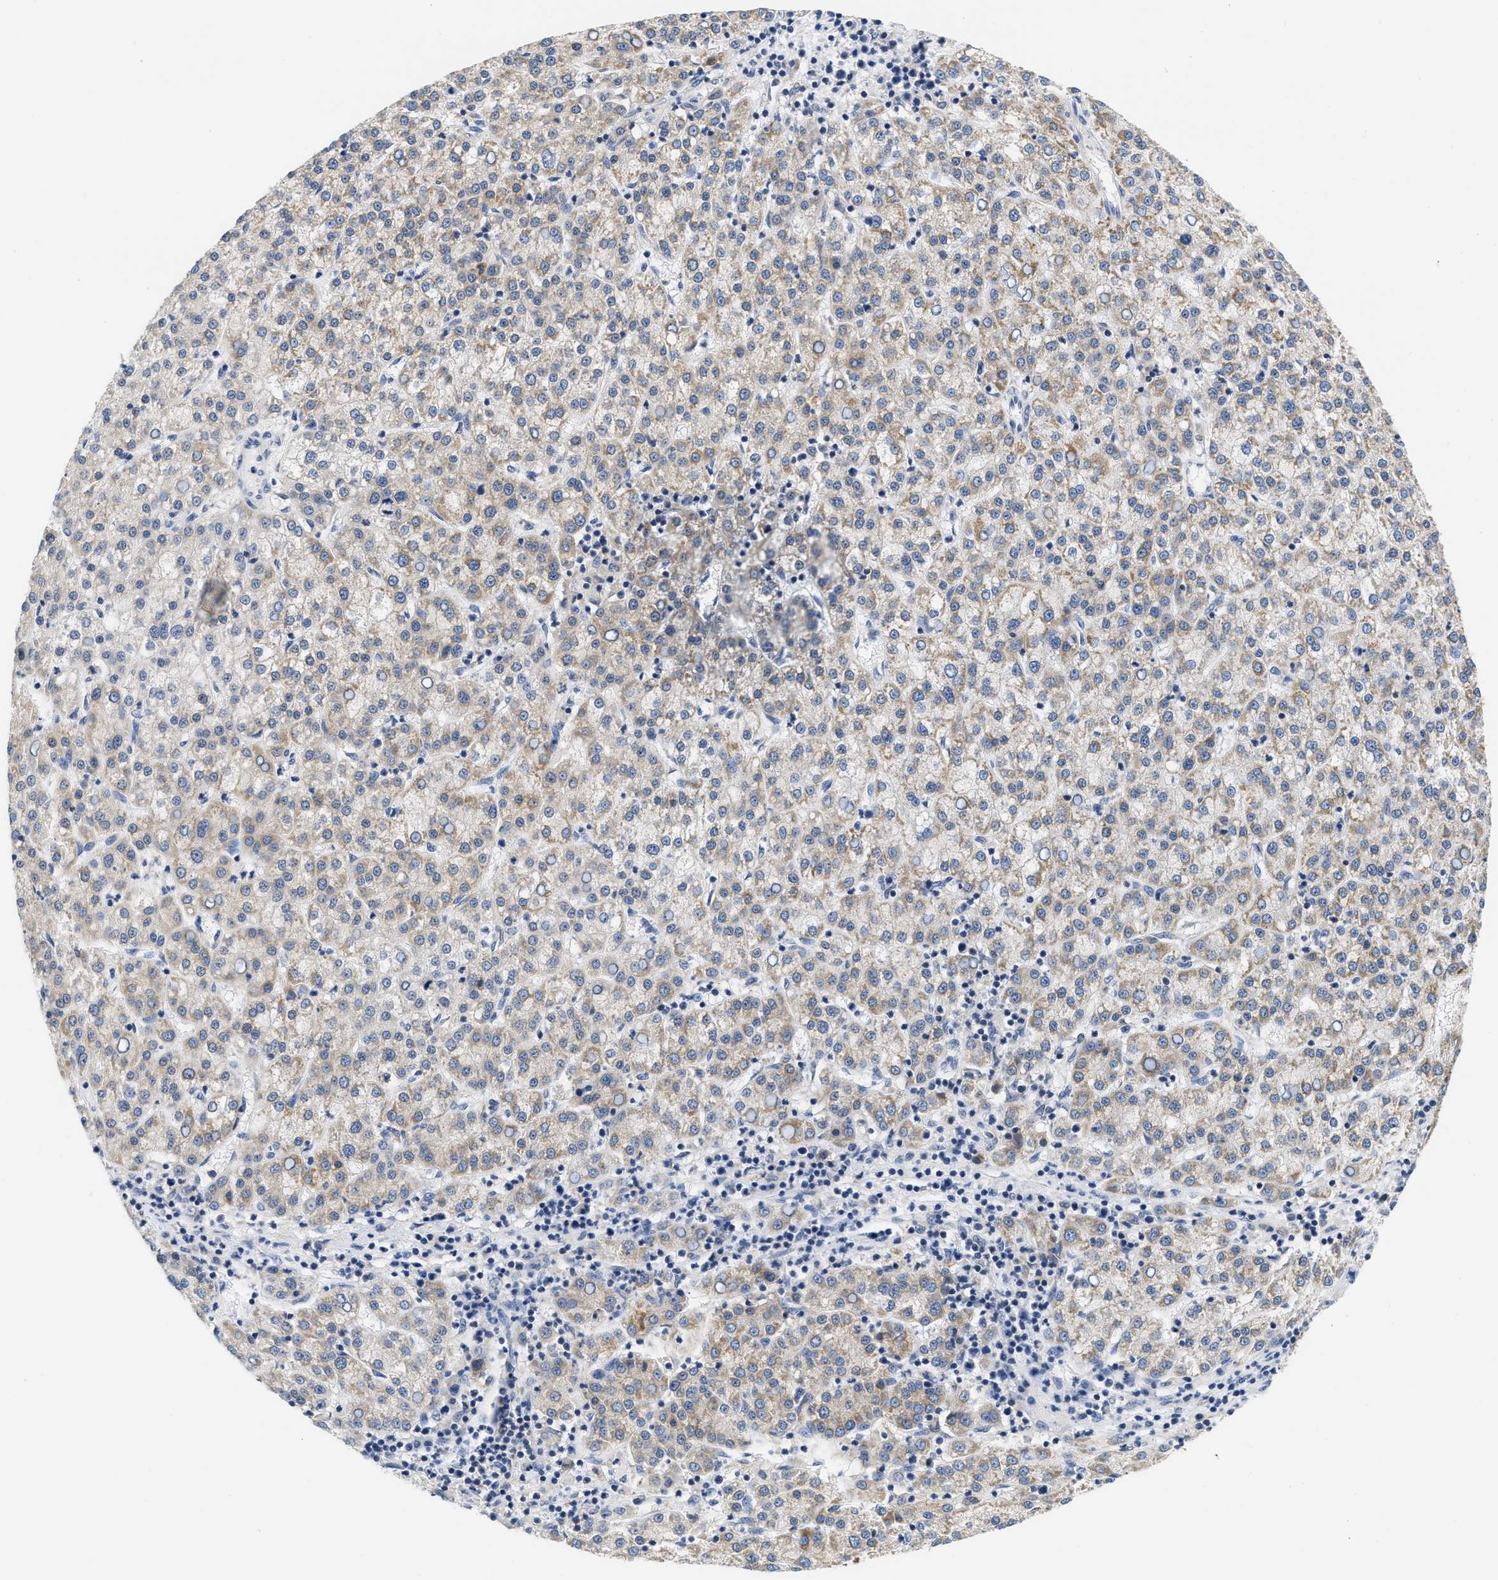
{"staining": {"intensity": "weak", "quantity": "<25%", "location": "cytoplasmic/membranous"}, "tissue": "liver cancer", "cell_type": "Tumor cells", "image_type": "cancer", "snomed": [{"axis": "morphology", "description": "Carcinoma, Hepatocellular, NOS"}, {"axis": "topography", "description": "Liver"}], "caption": "Liver cancer (hepatocellular carcinoma) was stained to show a protein in brown. There is no significant positivity in tumor cells. (DAB immunohistochemistry, high magnification).", "gene": "HDHD3", "patient": {"sex": "female", "age": 58}}